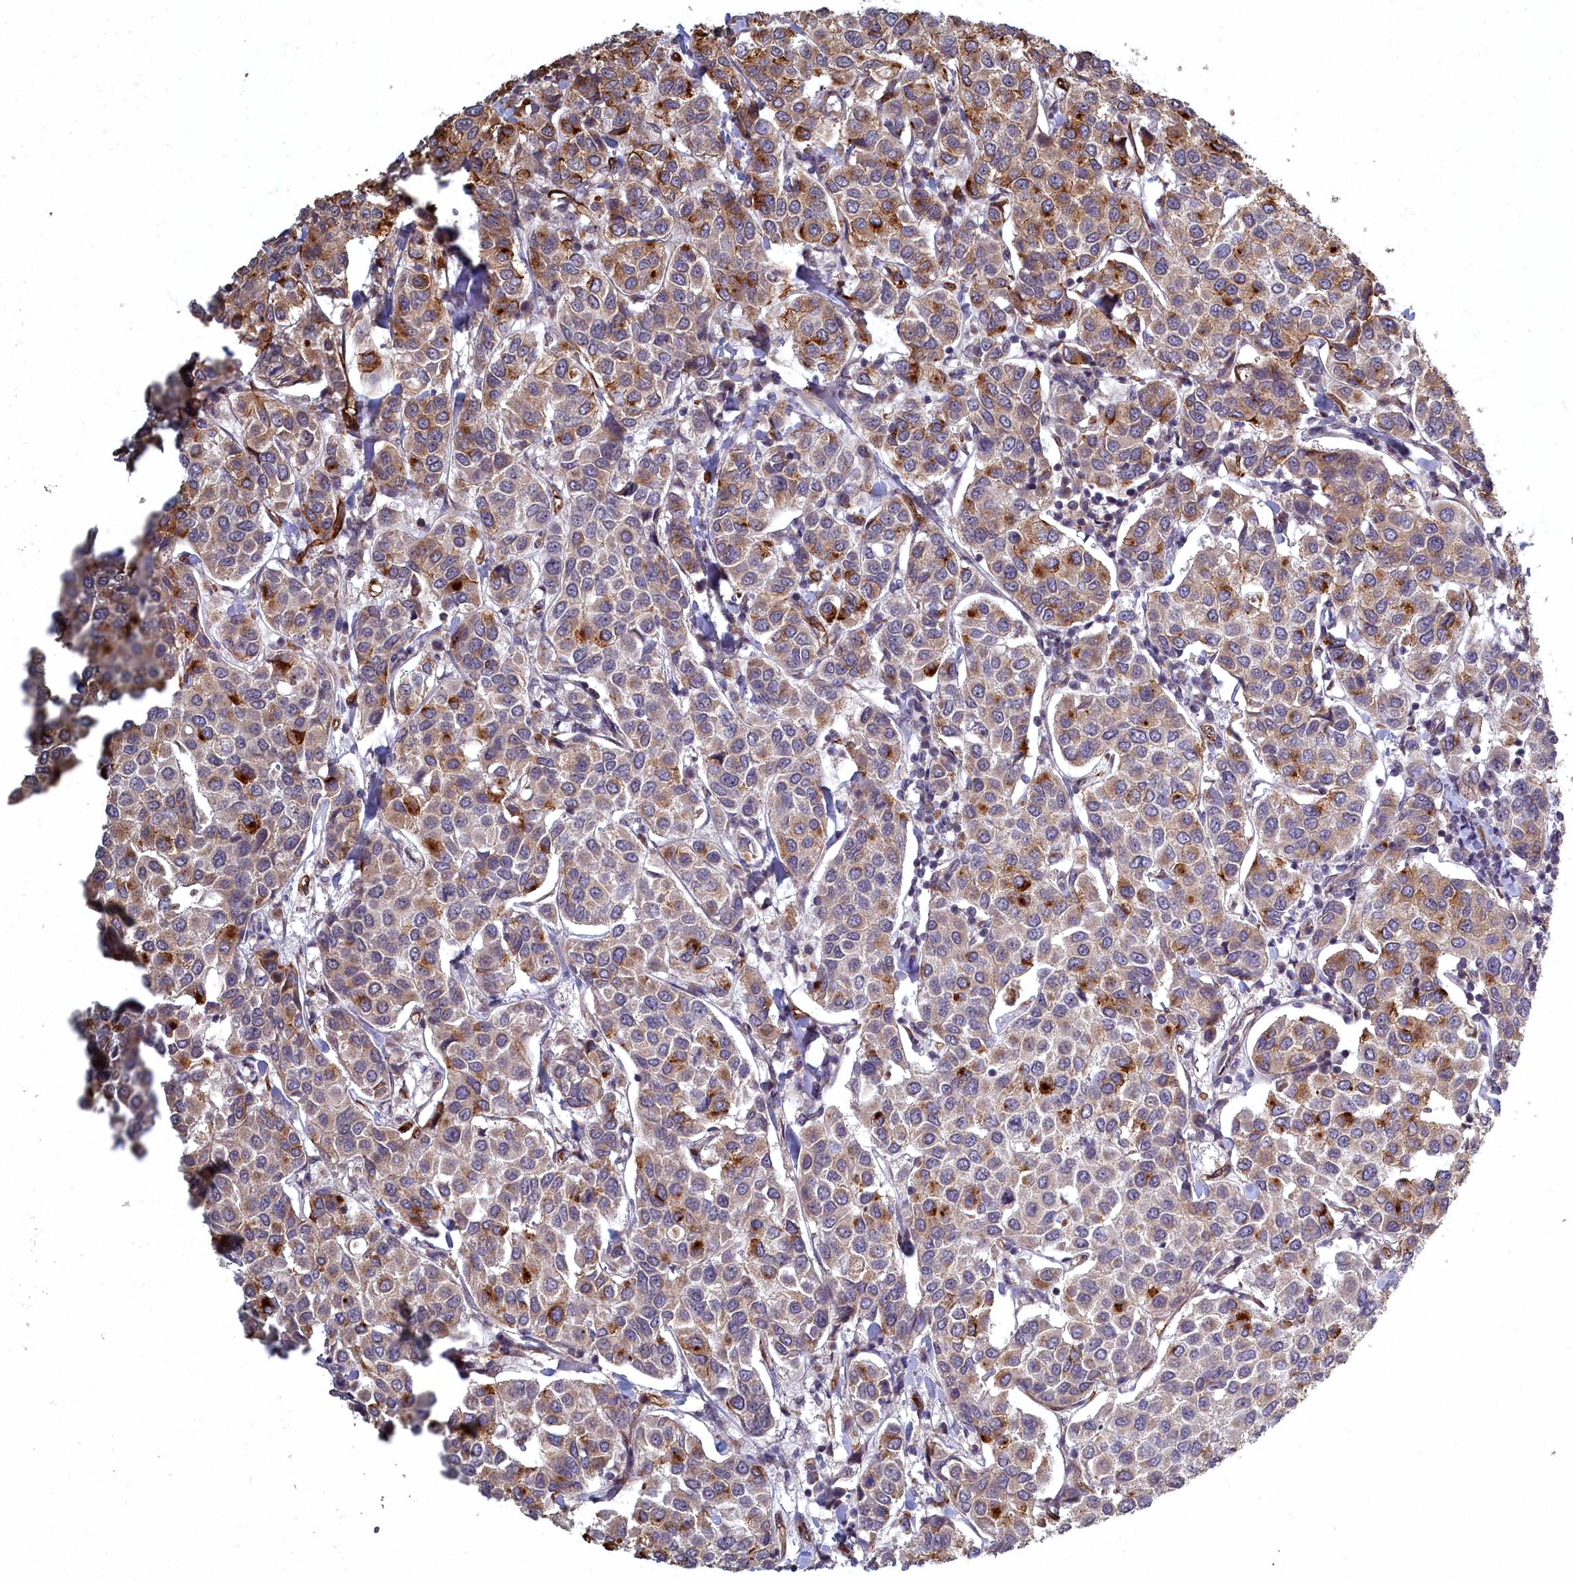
{"staining": {"intensity": "strong", "quantity": "25%-75%", "location": "cytoplasmic/membranous"}, "tissue": "breast cancer", "cell_type": "Tumor cells", "image_type": "cancer", "snomed": [{"axis": "morphology", "description": "Duct carcinoma"}, {"axis": "topography", "description": "Breast"}], "caption": "There is high levels of strong cytoplasmic/membranous expression in tumor cells of intraductal carcinoma (breast), as demonstrated by immunohistochemical staining (brown color).", "gene": "TSPYL4", "patient": {"sex": "female", "age": 55}}